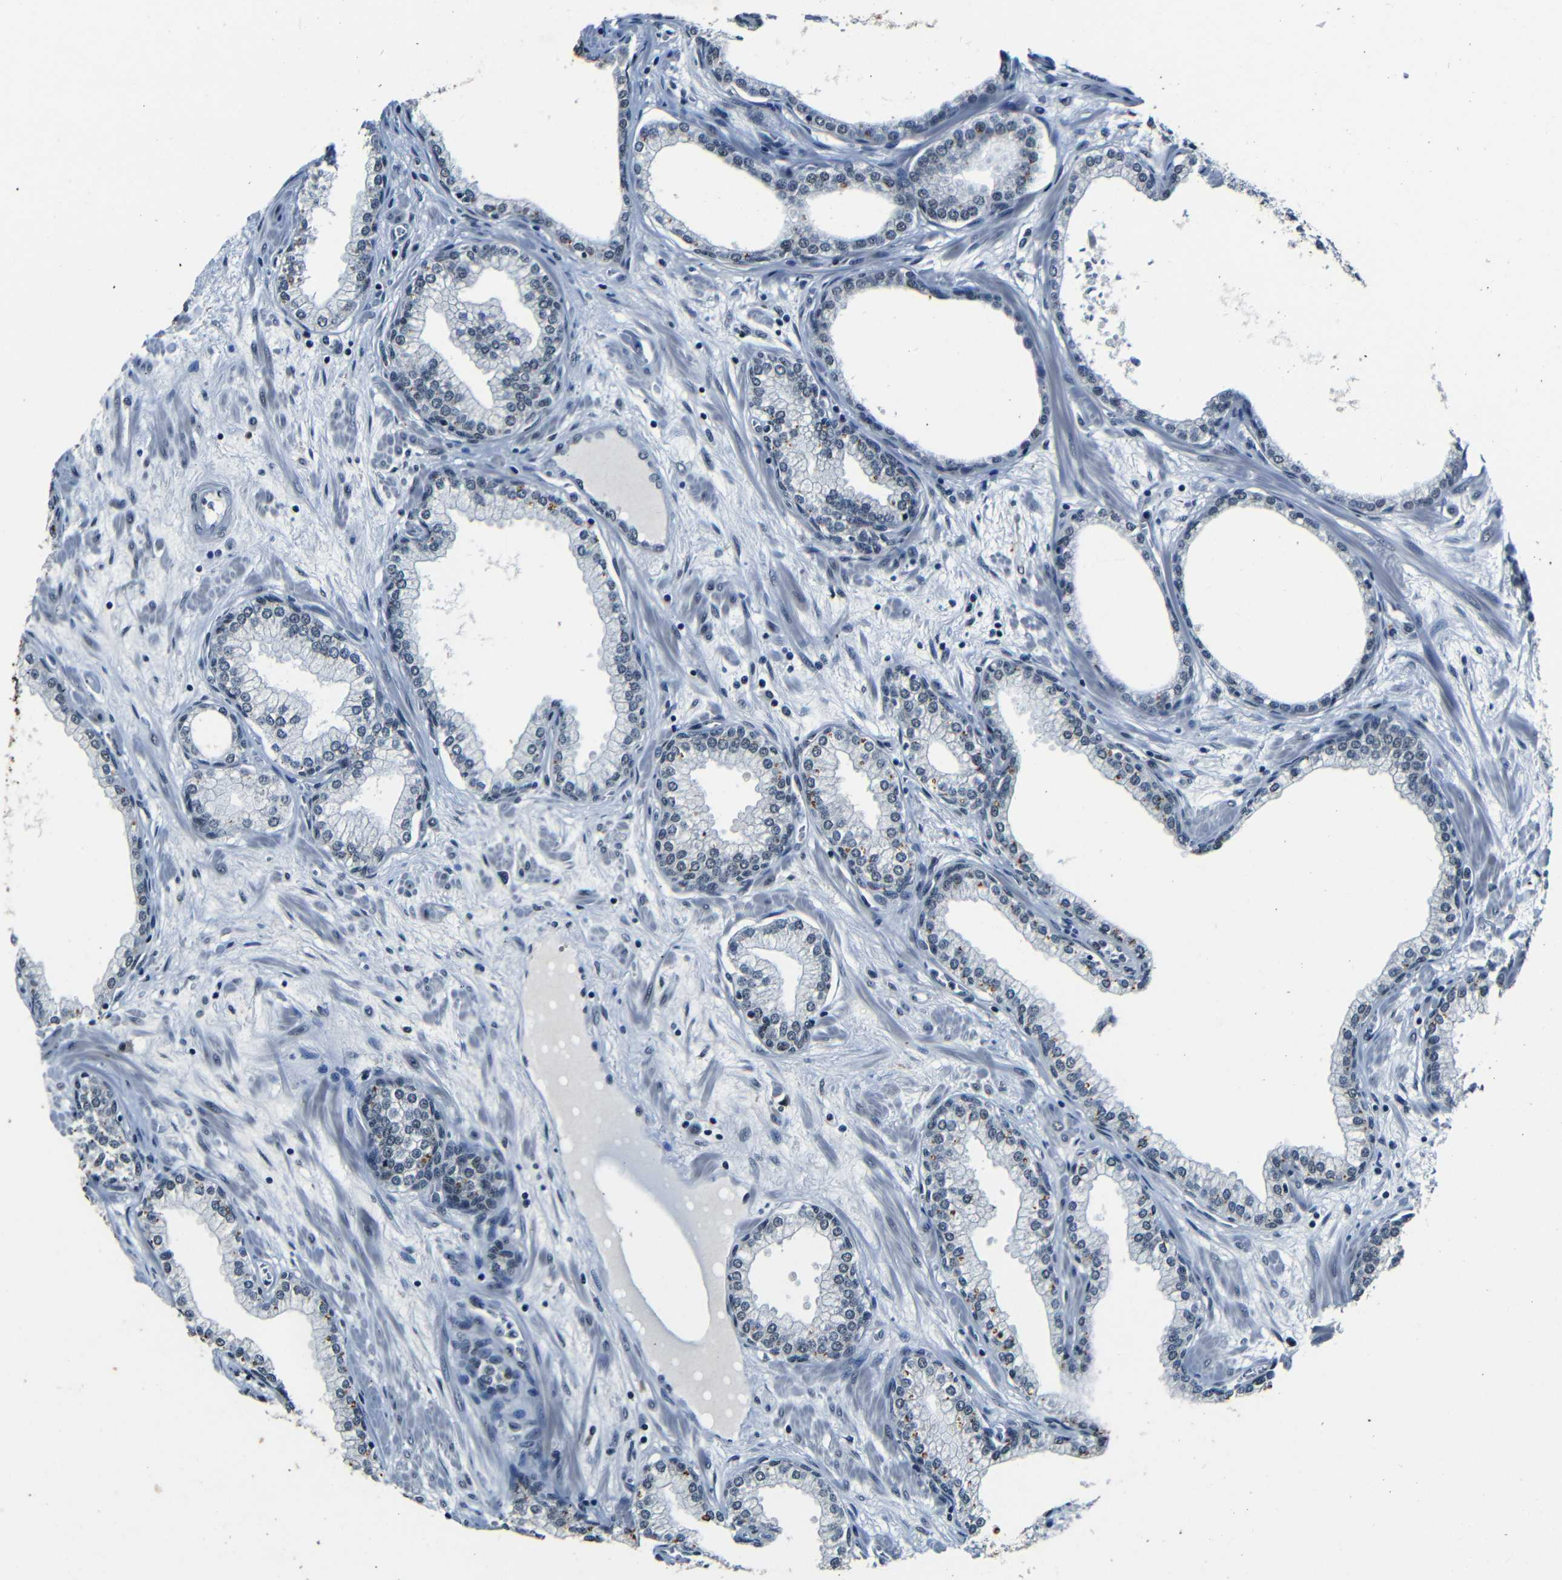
{"staining": {"intensity": "negative", "quantity": "none", "location": "none"}, "tissue": "prostate", "cell_type": "Glandular cells", "image_type": "normal", "snomed": [{"axis": "morphology", "description": "Normal tissue, NOS"}, {"axis": "morphology", "description": "Urothelial carcinoma, Low grade"}, {"axis": "topography", "description": "Urinary bladder"}, {"axis": "topography", "description": "Prostate"}], "caption": "Immunohistochemical staining of benign prostate shows no significant expression in glandular cells.", "gene": "FOXD4L1", "patient": {"sex": "male", "age": 60}}